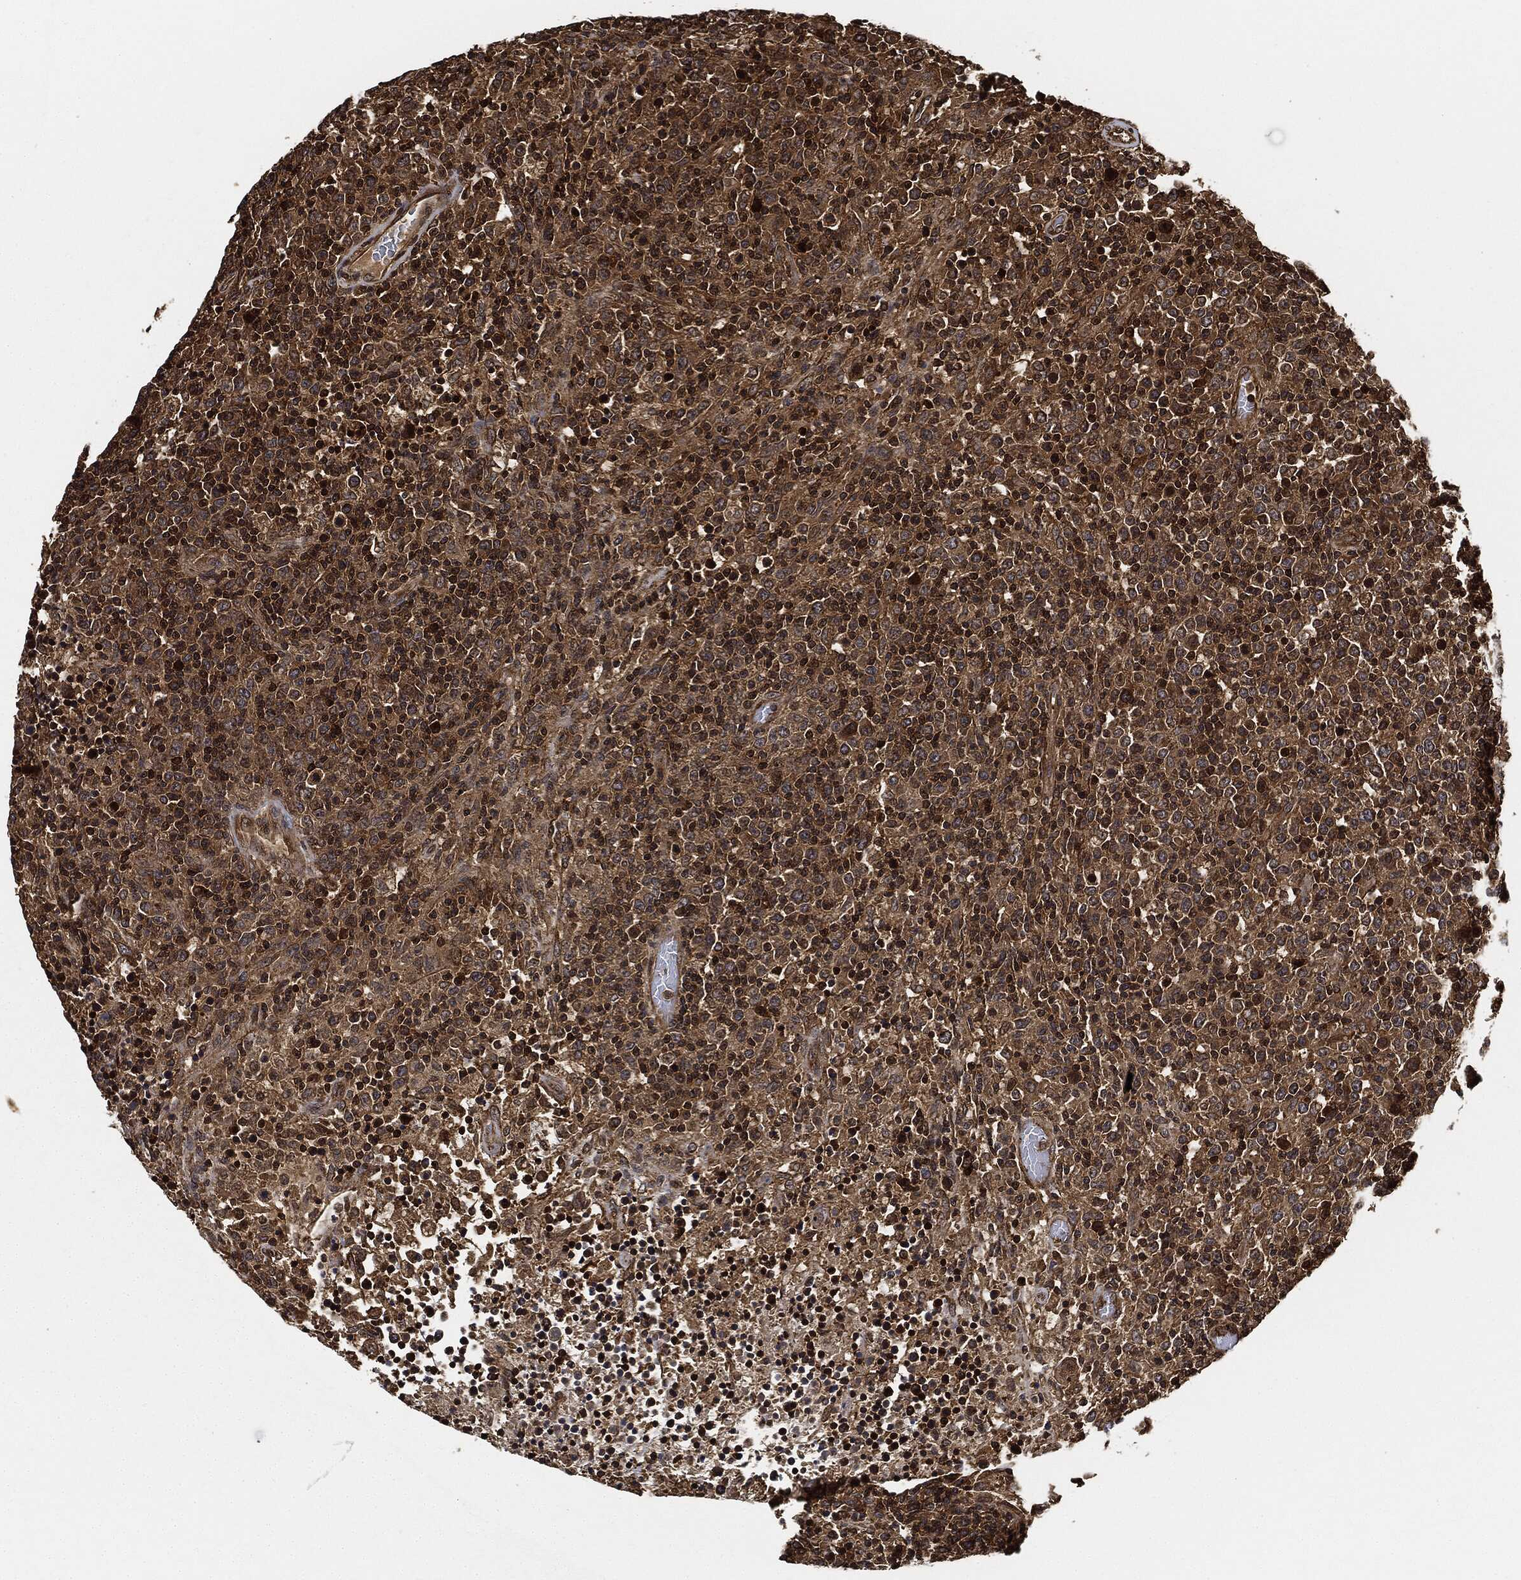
{"staining": {"intensity": "moderate", "quantity": ">75%", "location": "cytoplasmic/membranous"}, "tissue": "lymphoma", "cell_type": "Tumor cells", "image_type": "cancer", "snomed": [{"axis": "morphology", "description": "Malignant lymphoma, non-Hodgkin's type, High grade"}, {"axis": "topography", "description": "Lung"}], "caption": "IHC (DAB) staining of human high-grade malignant lymphoma, non-Hodgkin's type displays moderate cytoplasmic/membranous protein staining in approximately >75% of tumor cells.", "gene": "CEP290", "patient": {"sex": "male", "age": 79}}